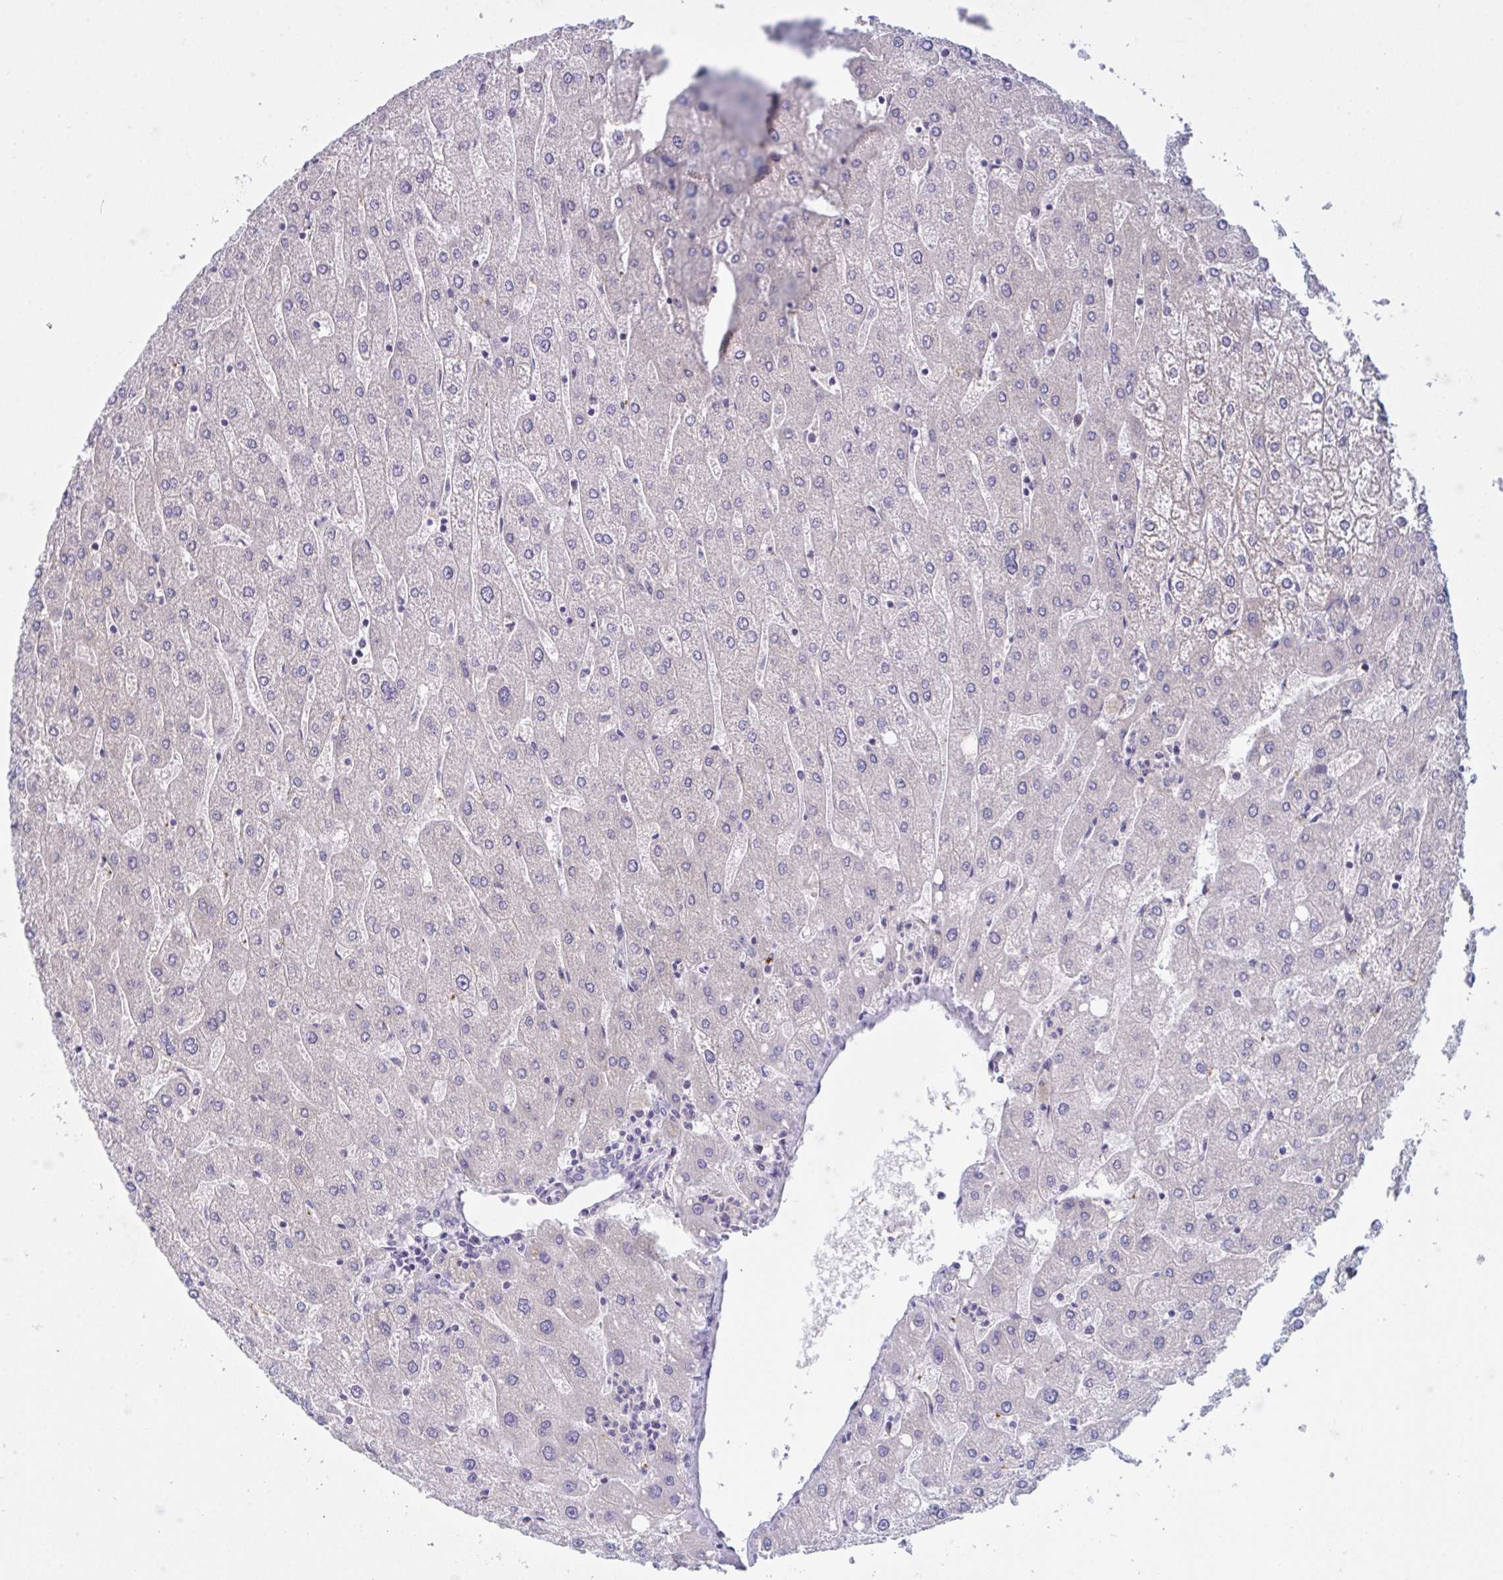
{"staining": {"intensity": "negative", "quantity": "none", "location": "none"}, "tissue": "liver", "cell_type": "Cholangiocytes", "image_type": "normal", "snomed": [{"axis": "morphology", "description": "Normal tissue, NOS"}, {"axis": "topography", "description": "Liver"}], "caption": "DAB immunohistochemical staining of unremarkable liver displays no significant positivity in cholangiocytes.", "gene": "MRPS2", "patient": {"sex": "male", "age": 67}}